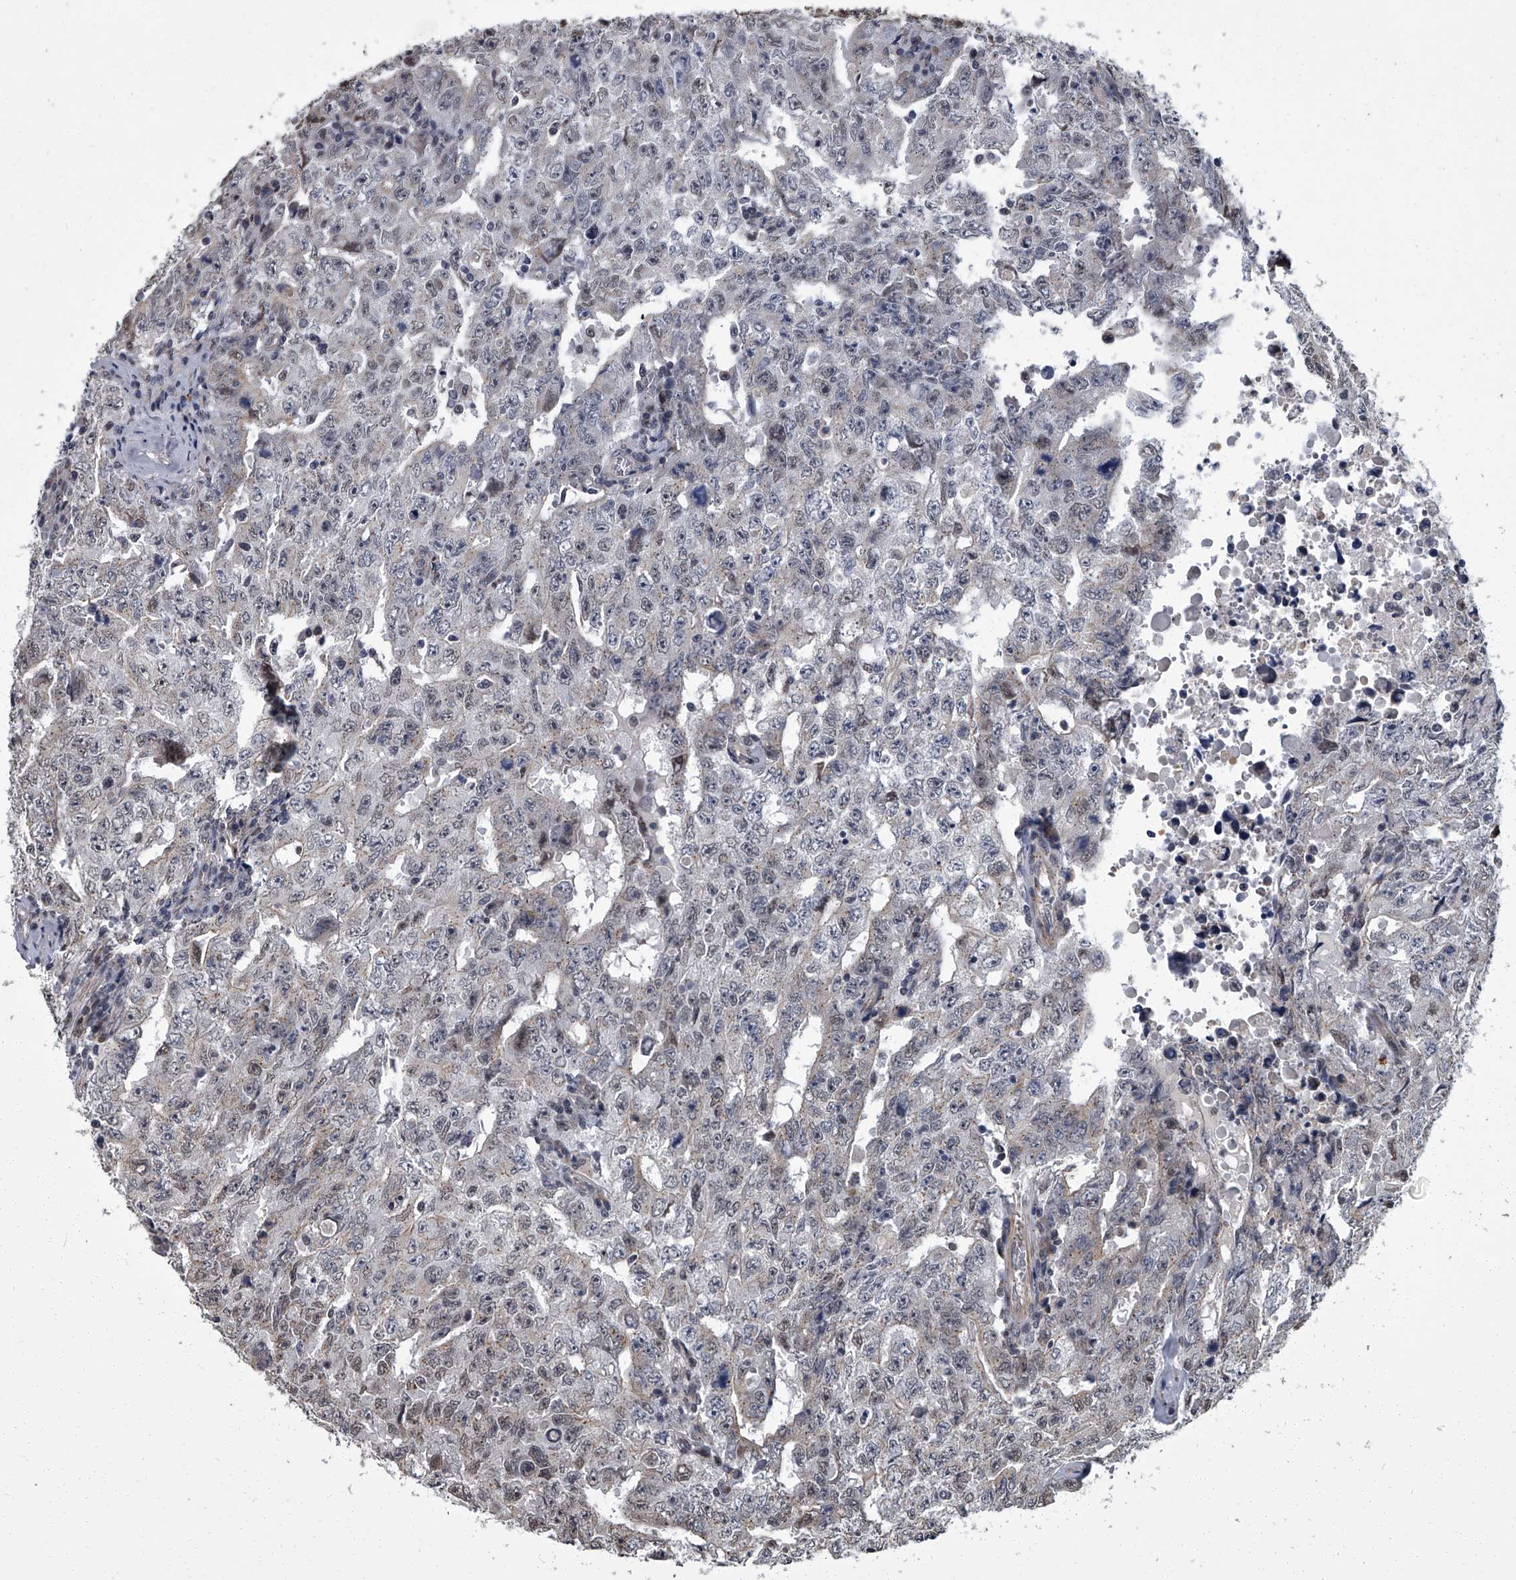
{"staining": {"intensity": "negative", "quantity": "none", "location": "none"}, "tissue": "testis cancer", "cell_type": "Tumor cells", "image_type": "cancer", "snomed": [{"axis": "morphology", "description": "Carcinoma, Embryonal, NOS"}, {"axis": "topography", "description": "Testis"}], "caption": "An image of testis cancer stained for a protein displays no brown staining in tumor cells.", "gene": "ZNF274", "patient": {"sex": "male", "age": 26}}